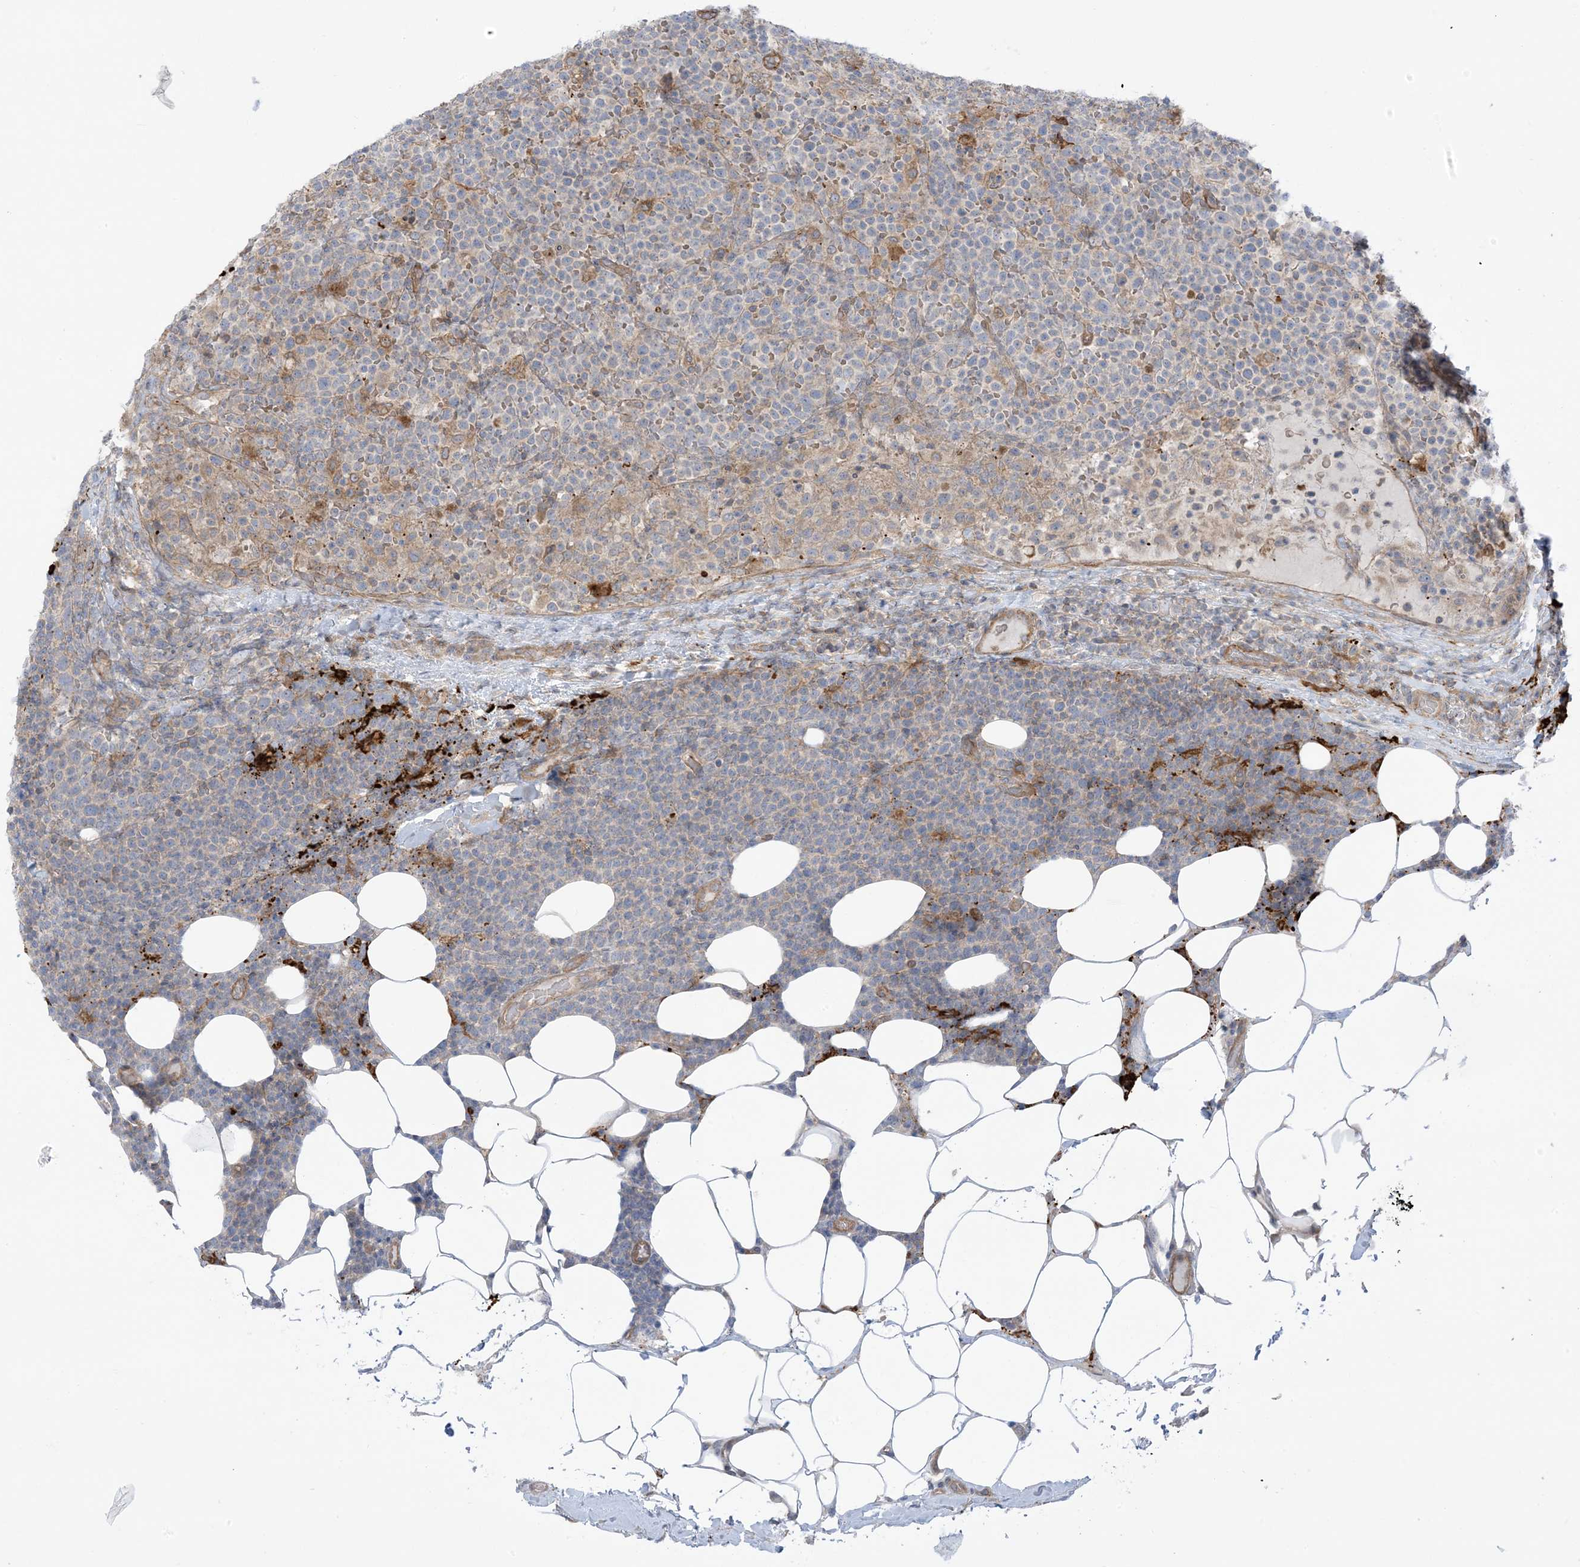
{"staining": {"intensity": "weak", "quantity": "<25%", "location": "cytoplasmic/membranous"}, "tissue": "lymphoma", "cell_type": "Tumor cells", "image_type": "cancer", "snomed": [{"axis": "morphology", "description": "Malignant lymphoma, non-Hodgkin's type, High grade"}, {"axis": "topography", "description": "Lymph node"}], "caption": "High power microscopy micrograph of an IHC histopathology image of high-grade malignant lymphoma, non-Hodgkin's type, revealing no significant expression in tumor cells. (DAB immunohistochemistry (IHC) with hematoxylin counter stain).", "gene": "ICMT", "patient": {"sex": "male", "age": 61}}